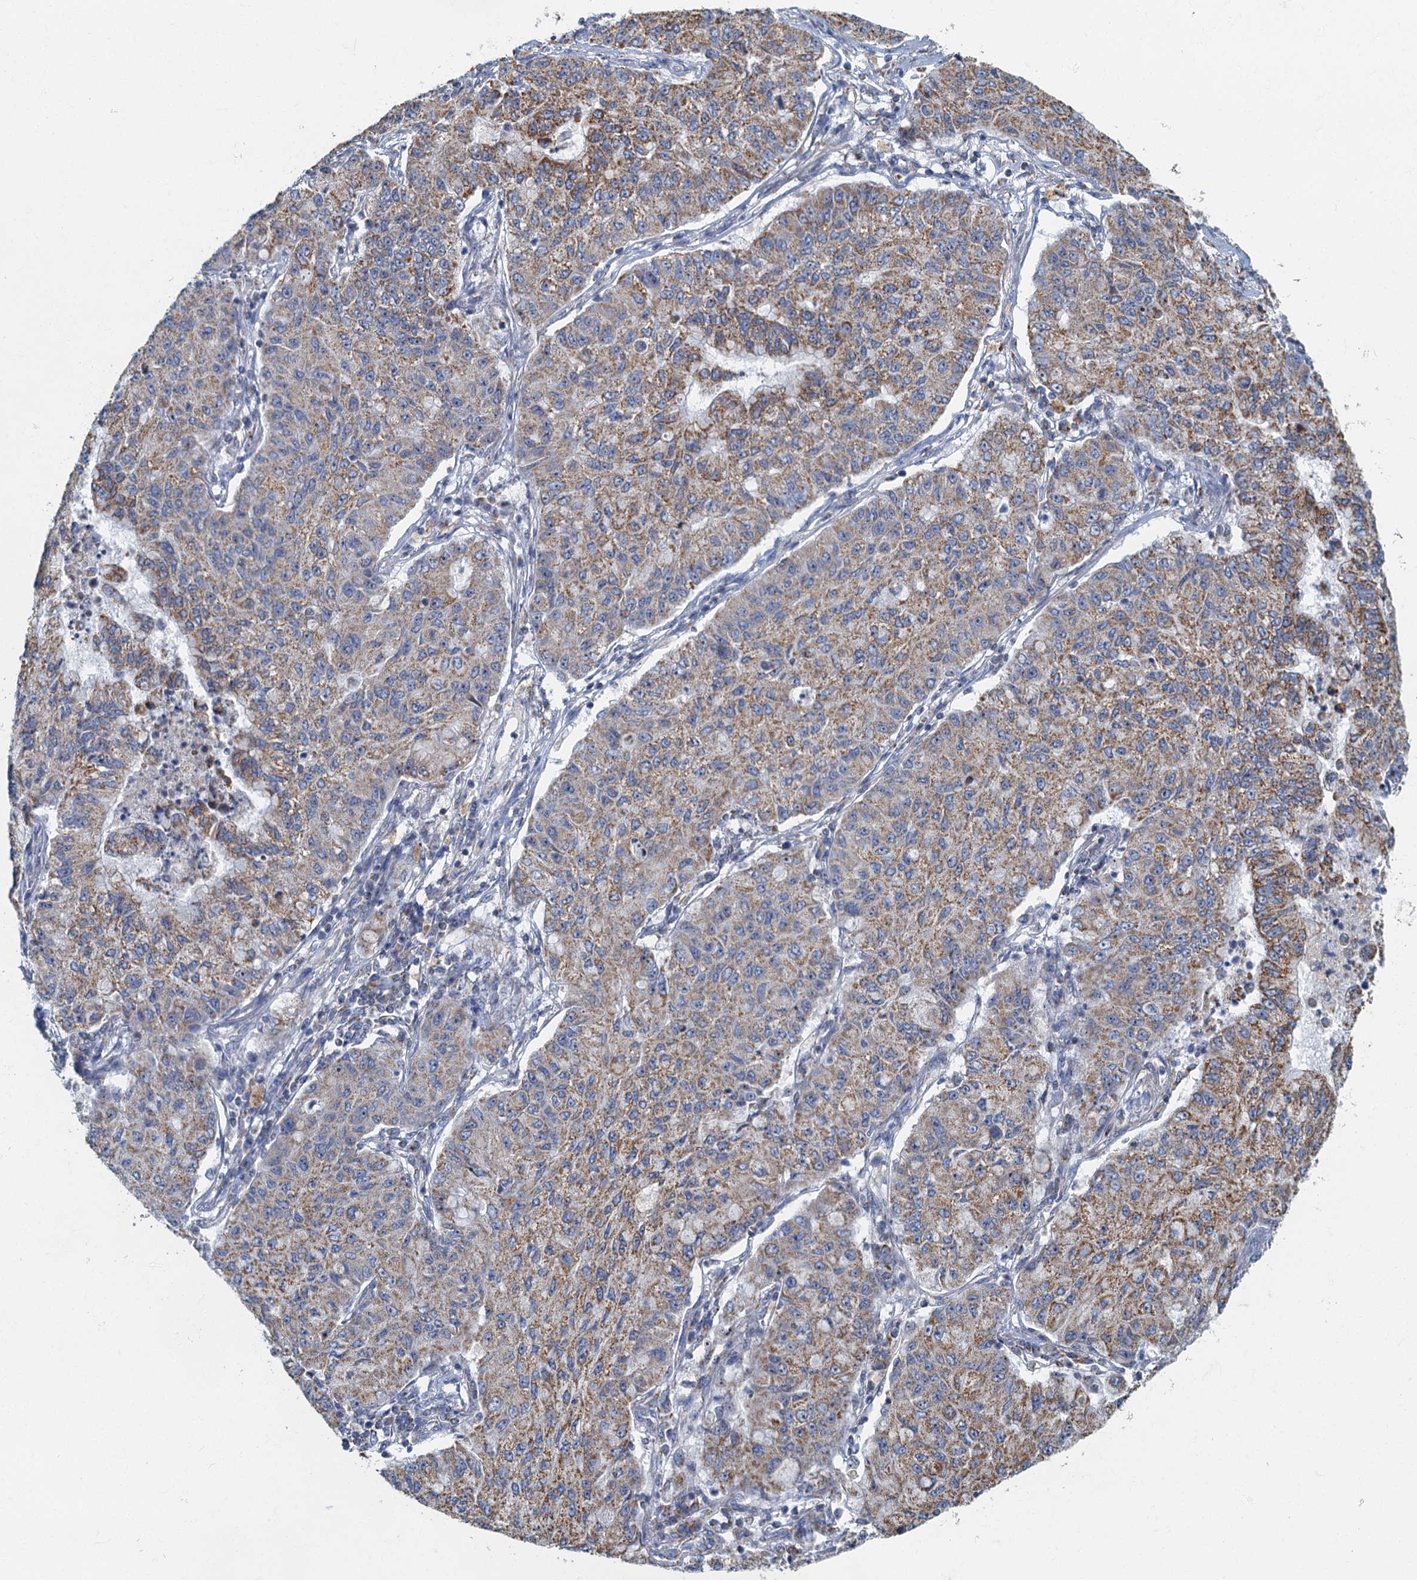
{"staining": {"intensity": "moderate", "quantity": ">75%", "location": "cytoplasmic/membranous"}, "tissue": "lung cancer", "cell_type": "Tumor cells", "image_type": "cancer", "snomed": [{"axis": "morphology", "description": "Squamous cell carcinoma, NOS"}, {"axis": "topography", "description": "Lung"}], "caption": "Immunohistochemical staining of lung cancer displays moderate cytoplasmic/membranous protein staining in approximately >75% of tumor cells. (Stains: DAB (3,3'-diaminobenzidine) in brown, nuclei in blue, Microscopy: brightfield microscopy at high magnification).", "gene": "RAD9B", "patient": {"sex": "male", "age": 74}}